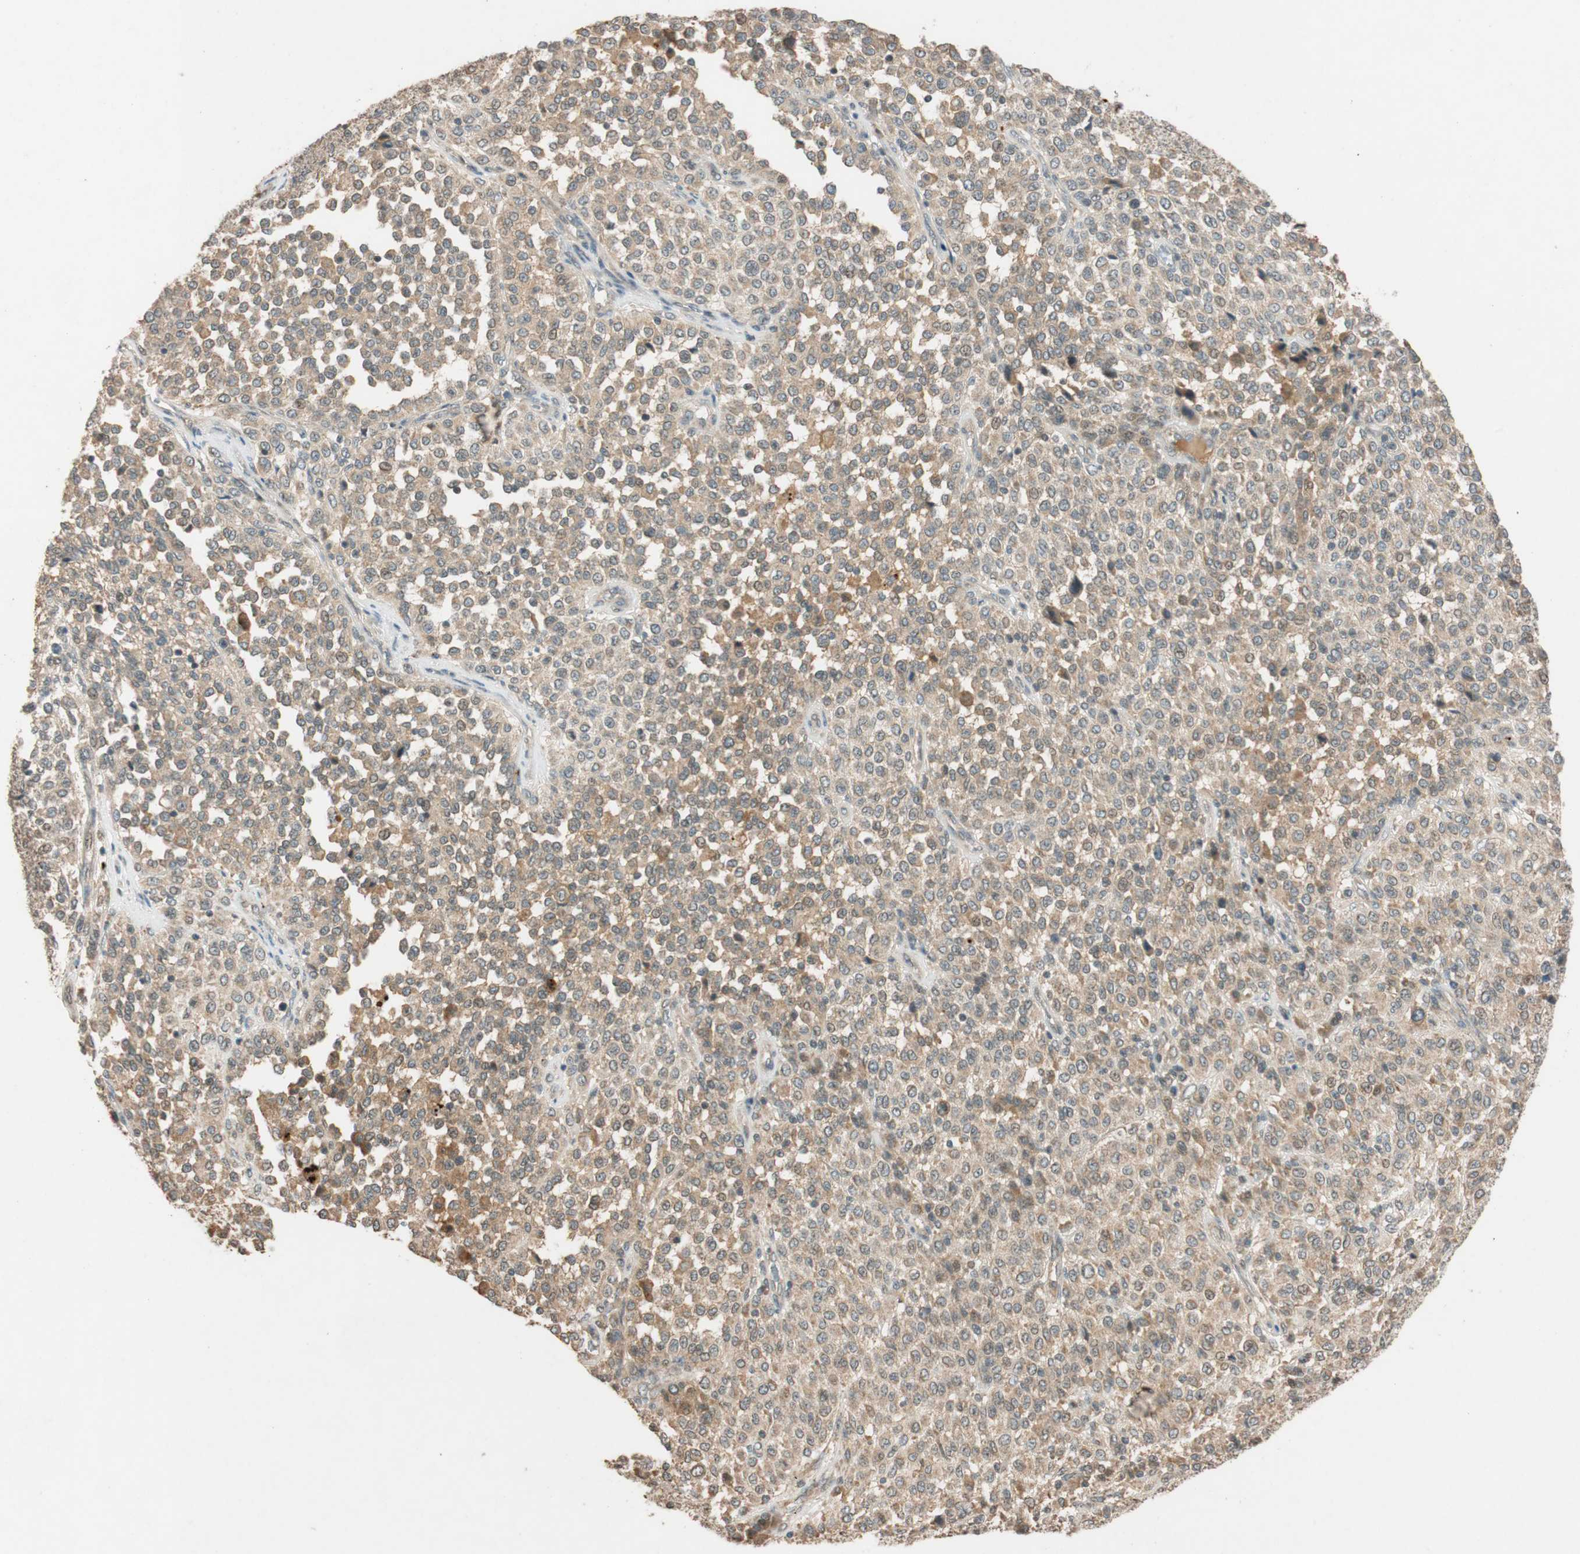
{"staining": {"intensity": "weak", "quantity": ">75%", "location": "cytoplasmic/membranous"}, "tissue": "melanoma", "cell_type": "Tumor cells", "image_type": "cancer", "snomed": [{"axis": "morphology", "description": "Malignant melanoma, Metastatic site"}, {"axis": "topography", "description": "Pancreas"}], "caption": "This image displays immunohistochemistry staining of human melanoma, with low weak cytoplasmic/membranous staining in approximately >75% of tumor cells.", "gene": "GLB1", "patient": {"sex": "female", "age": 30}}